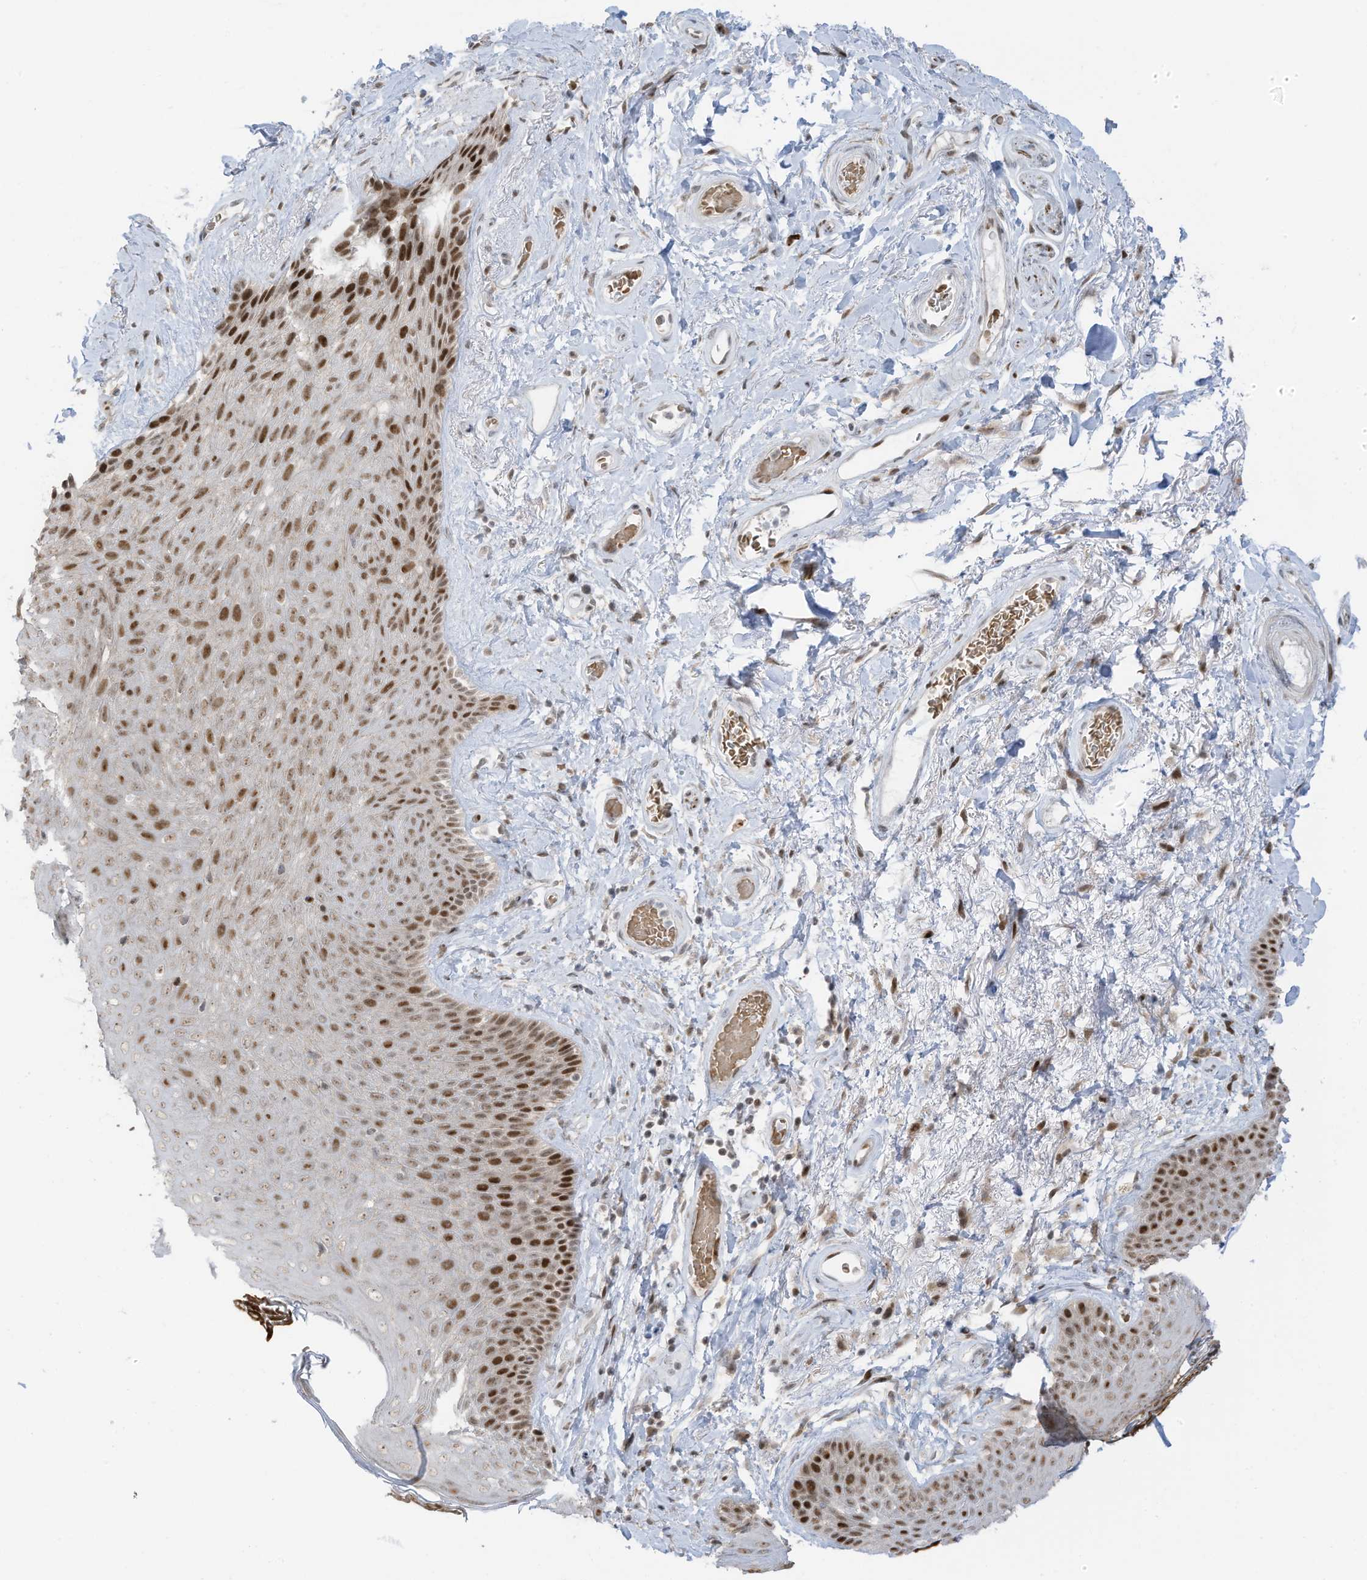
{"staining": {"intensity": "strong", "quantity": "25%-75%", "location": "nuclear"}, "tissue": "skin", "cell_type": "Epidermal cells", "image_type": "normal", "snomed": [{"axis": "morphology", "description": "Normal tissue, NOS"}, {"axis": "topography", "description": "Anal"}], "caption": "Strong nuclear staining for a protein is identified in about 25%-75% of epidermal cells of benign skin using IHC.", "gene": "ZCWPW2", "patient": {"sex": "male", "age": 74}}